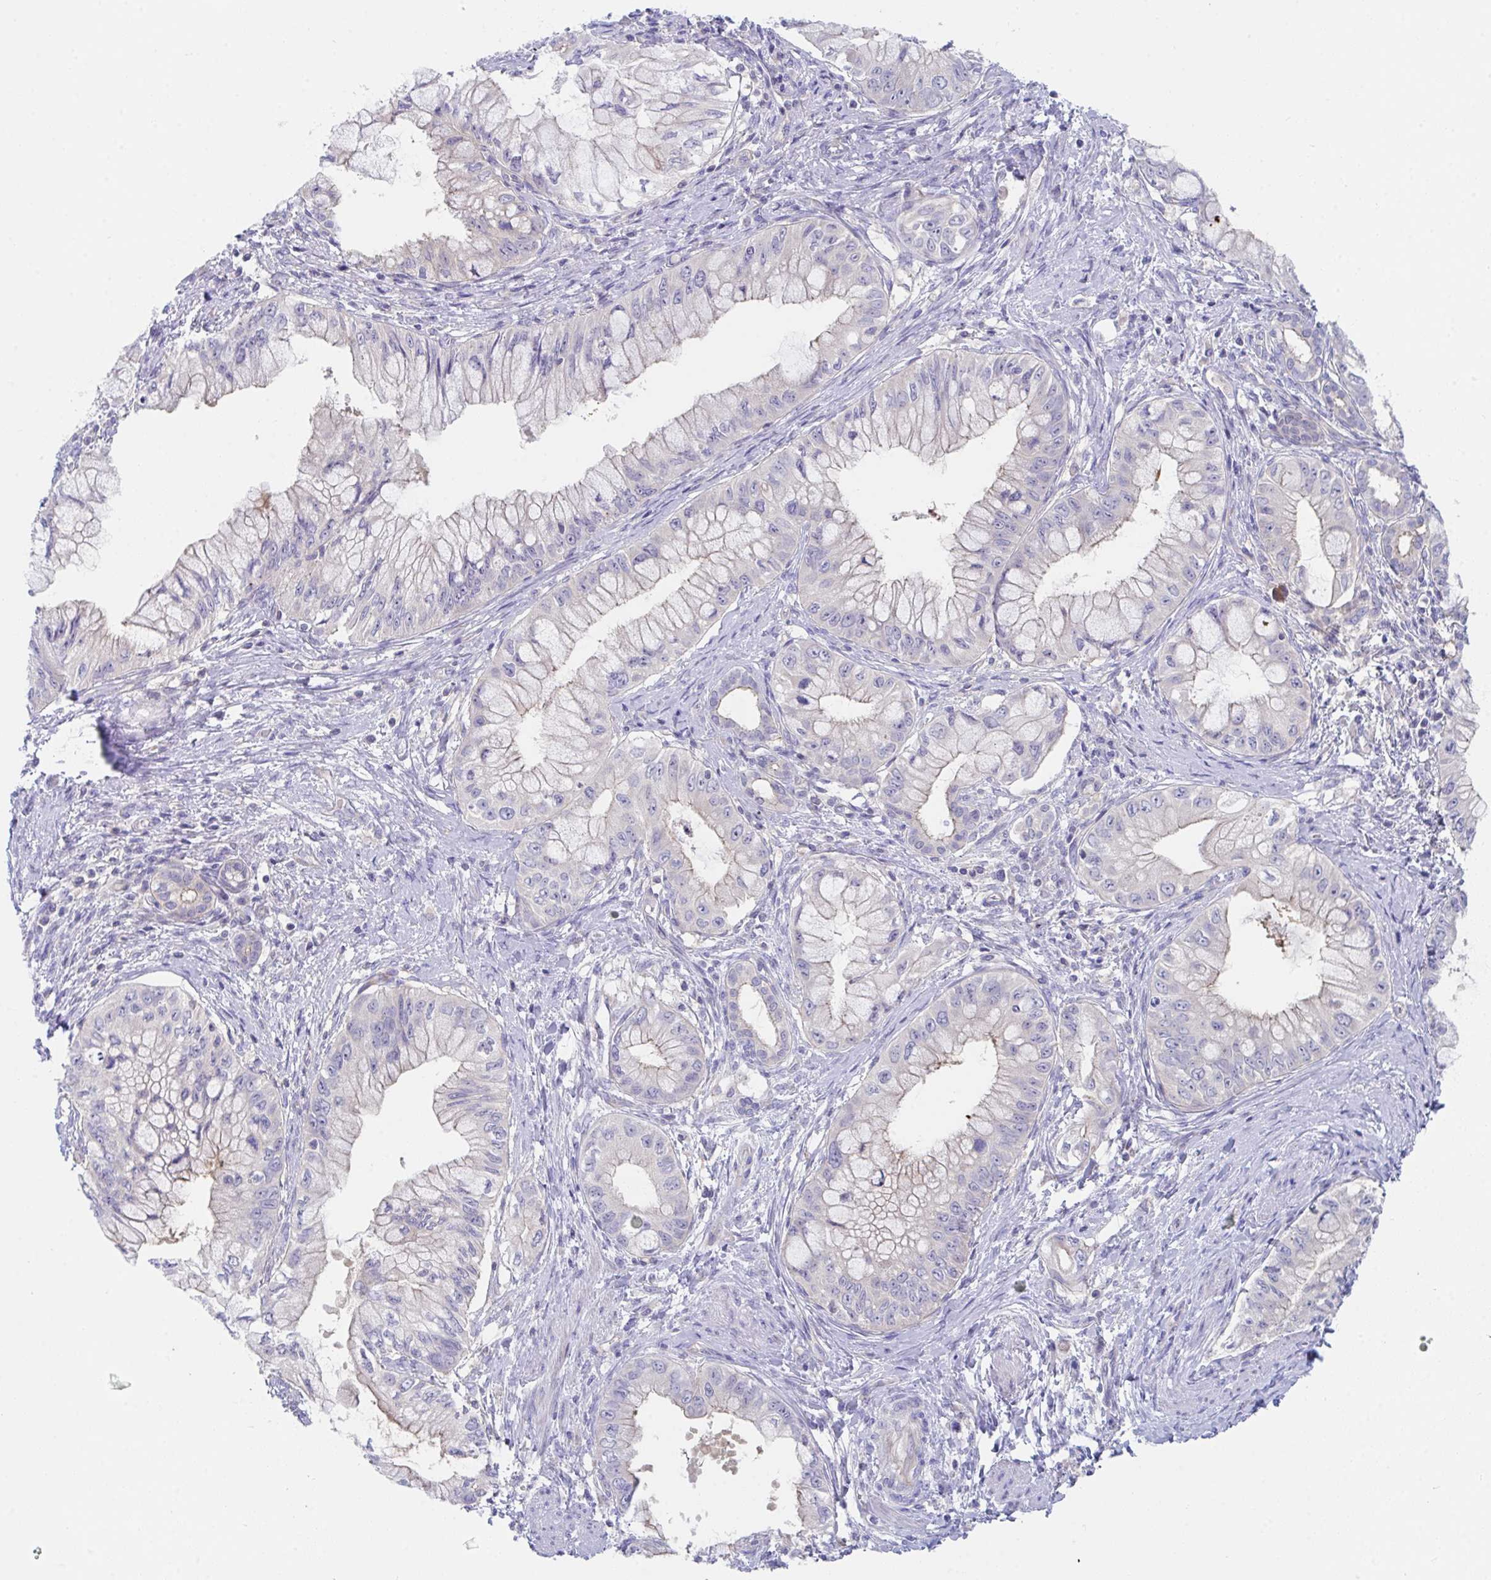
{"staining": {"intensity": "negative", "quantity": "none", "location": "none"}, "tissue": "pancreatic cancer", "cell_type": "Tumor cells", "image_type": "cancer", "snomed": [{"axis": "morphology", "description": "Adenocarcinoma, NOS"}, {"axis": "topography", "description": "Pancreas"}], "caption": "This is an immunohistochemistry image of pancreatic cancer (adenocarcinoma). There is no expression in tumor cells.", "gene": "P2RX3", "patient": {"sex": "male", "age": 48}}